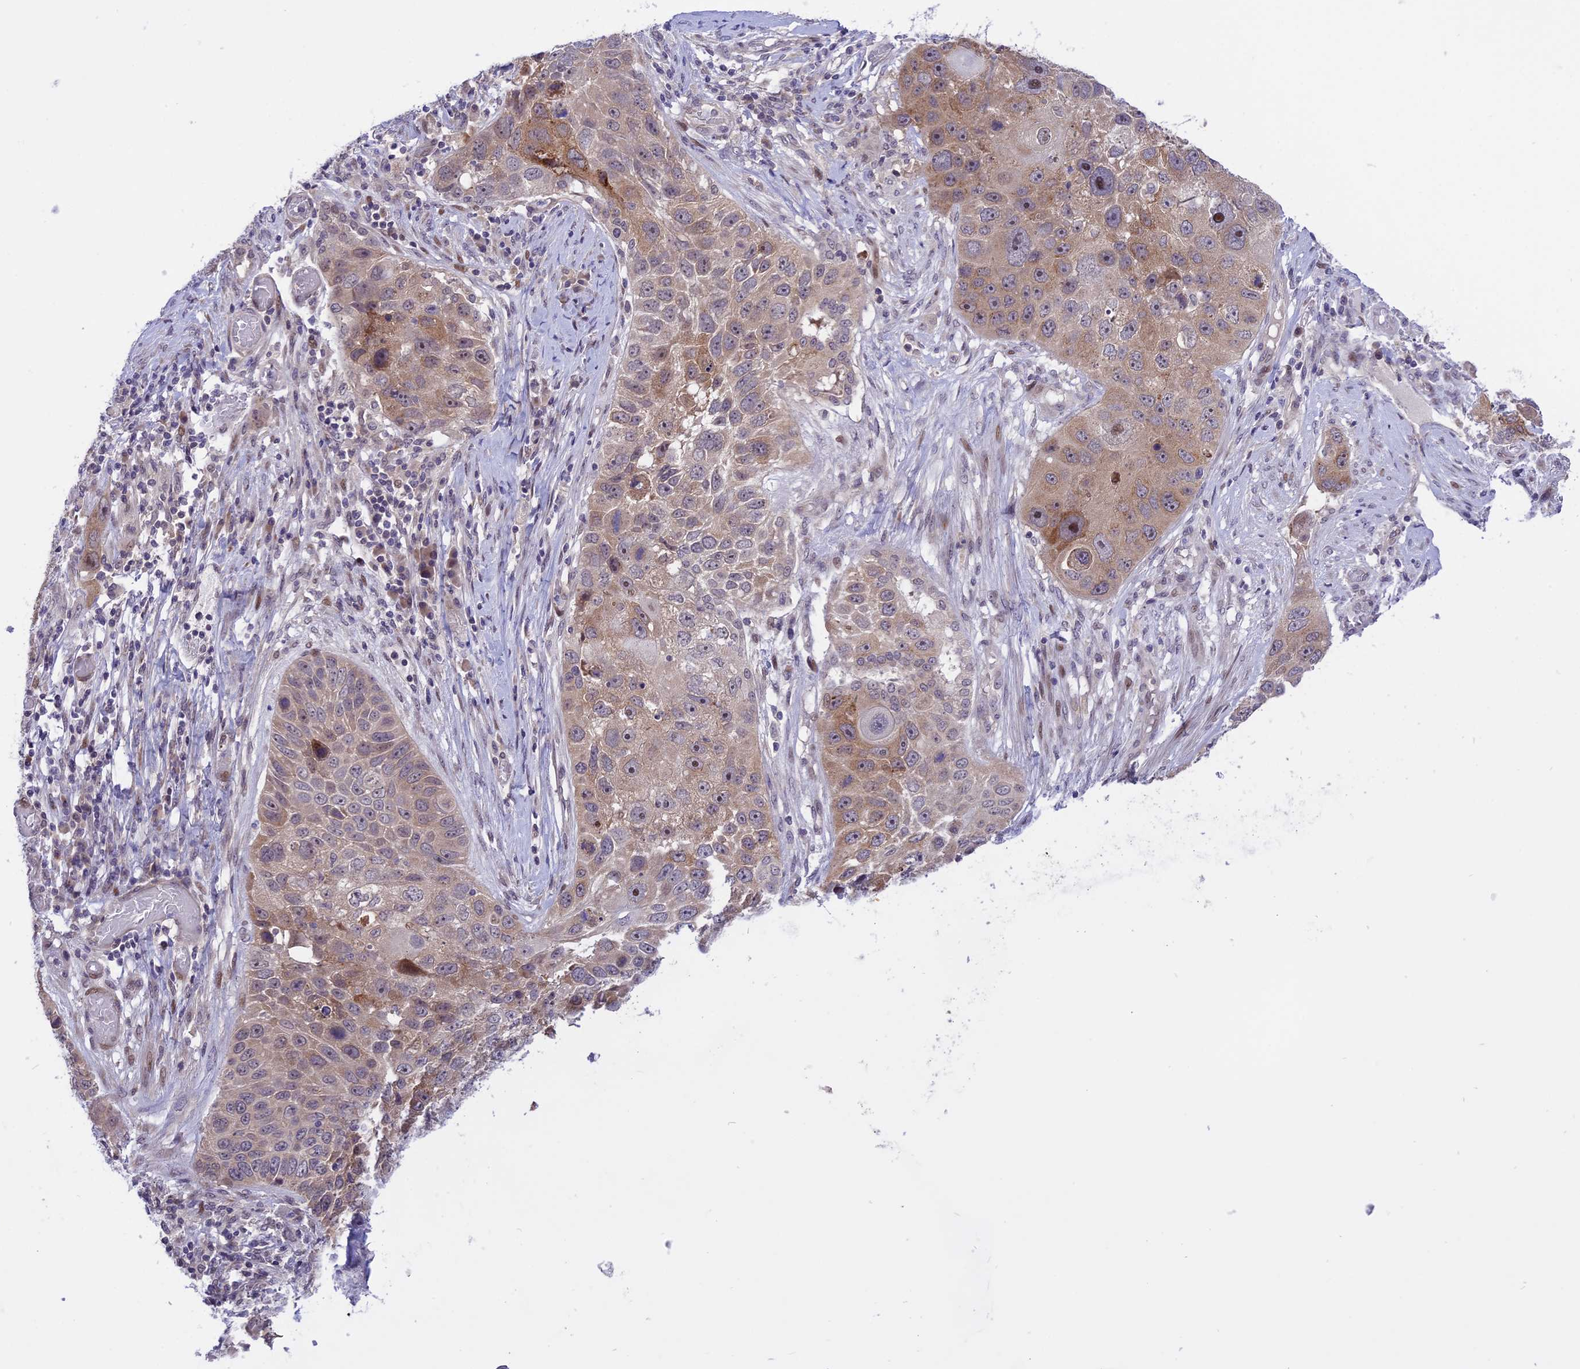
{"staining": {"intensity": "moderate", "quantity": "<25%", "location": "cytoplasmic/membranous,nuclear"}, "tissue": "lung cancer", "cell_type": "Tumor cells", "image_type": "cancer", "snomed": [{"axis": "morphology", "description": "Adenocarcinoma, NOS"}, {"axis": "topography", "description": "Lung"}], "caption": "Adenocarcinoma (lung) stained with a brown dye exhibits moderate cytoplasmic/membranous and nuclear positive staining in about <25% of tumor cells.", "gene": "ZNF837", "patient": {"sex": "male", "age": 64}}